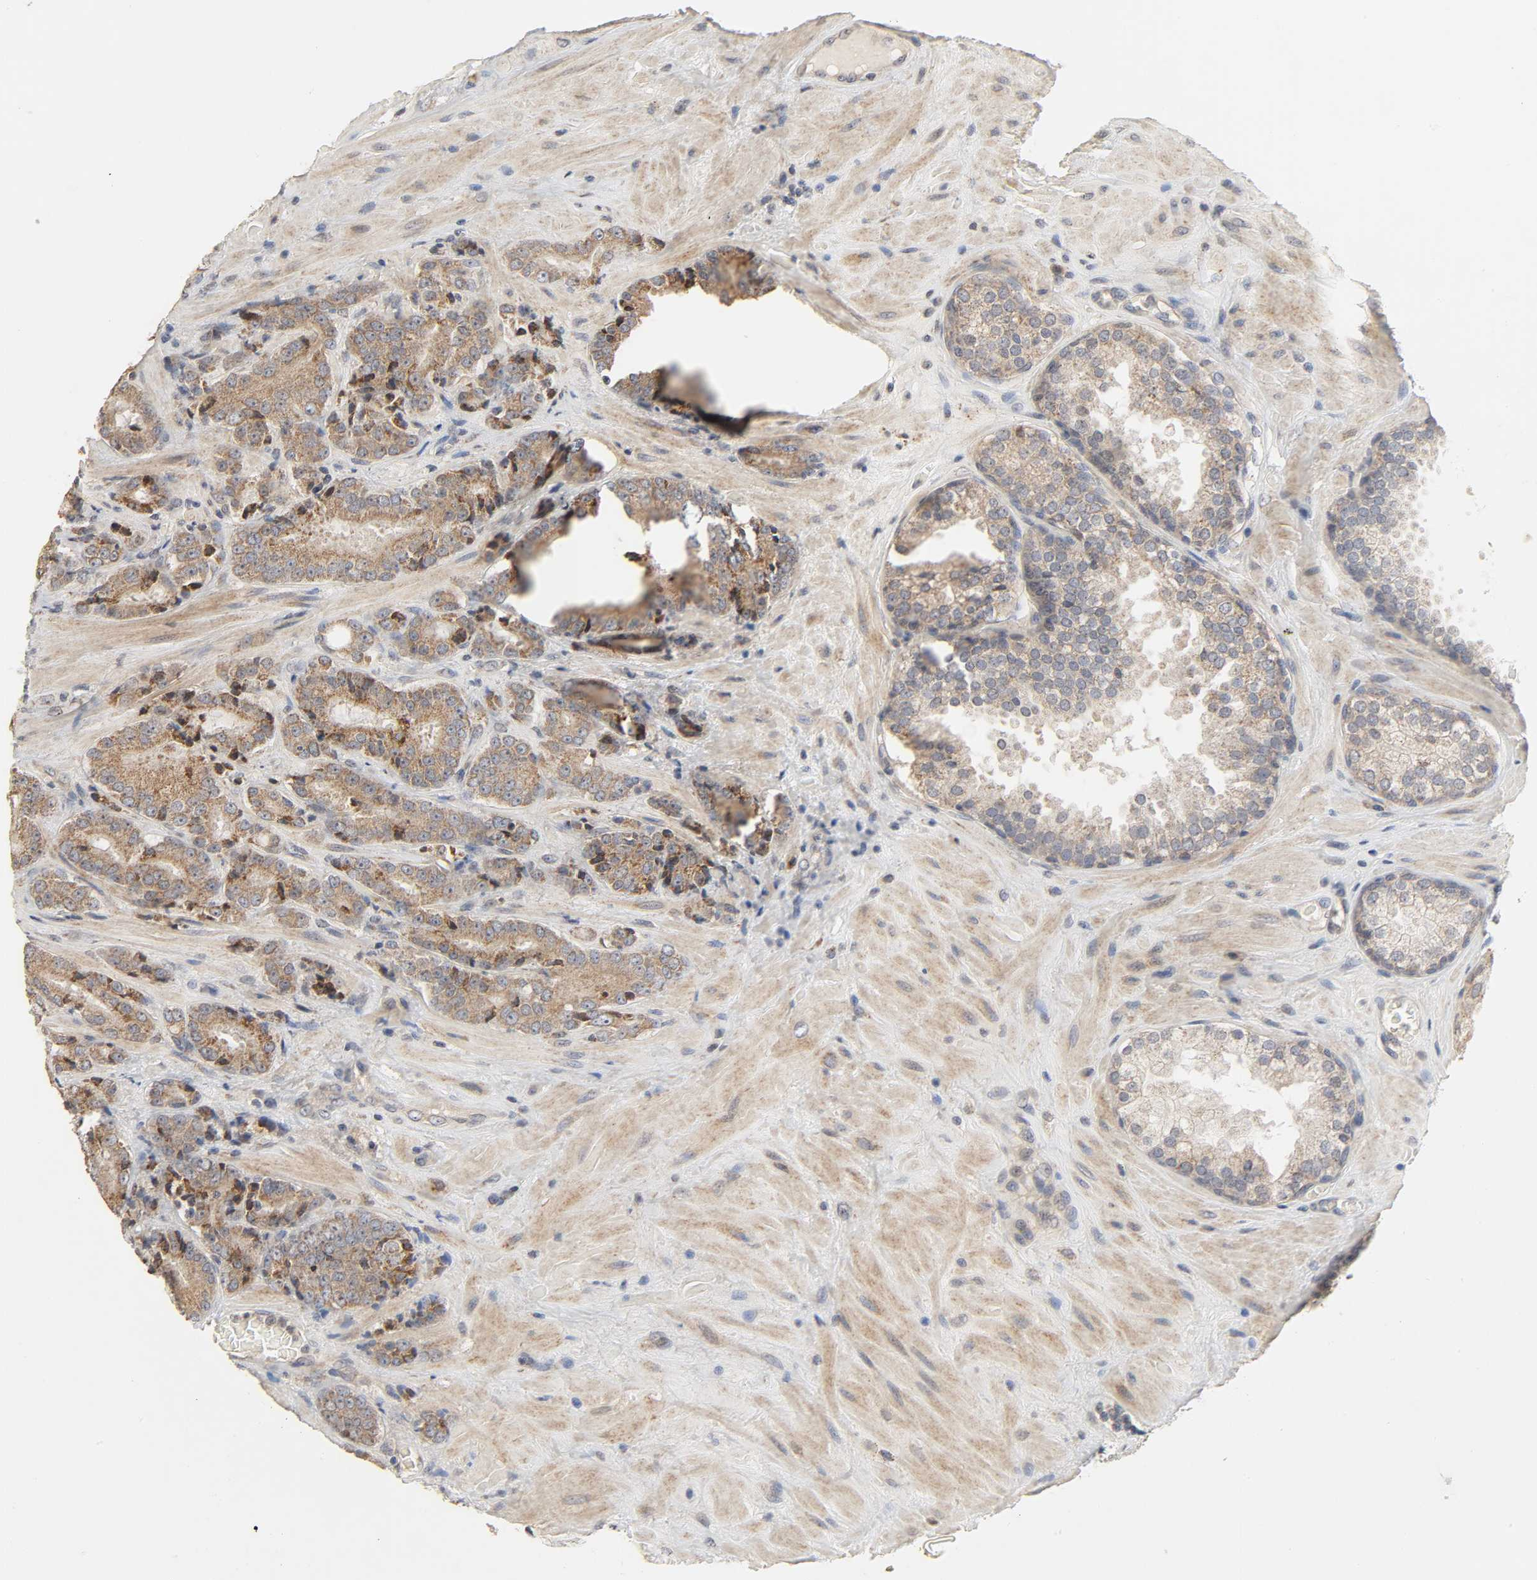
{"staining": {"intensity": "moderate", "quantity": ">75%", "location": "cytoplasmic/membranous"}, "tissue": "prostate cancer", "cell_type": "Tumor cells", "image_type": "cancer", "snomed": [{"axis": "morphology", "description": "Adenocarcinoma, High grade"}, {"axis": "topography", "description": "Prostate"}], "caption": "High-grade adenocarcinoma (prostate) stained for a protein displays moderate cytoplasmic/membranous positivity in tumor cells.", "gene": "CLEC4E", "patient": {"sex": "male", "age": 70}}